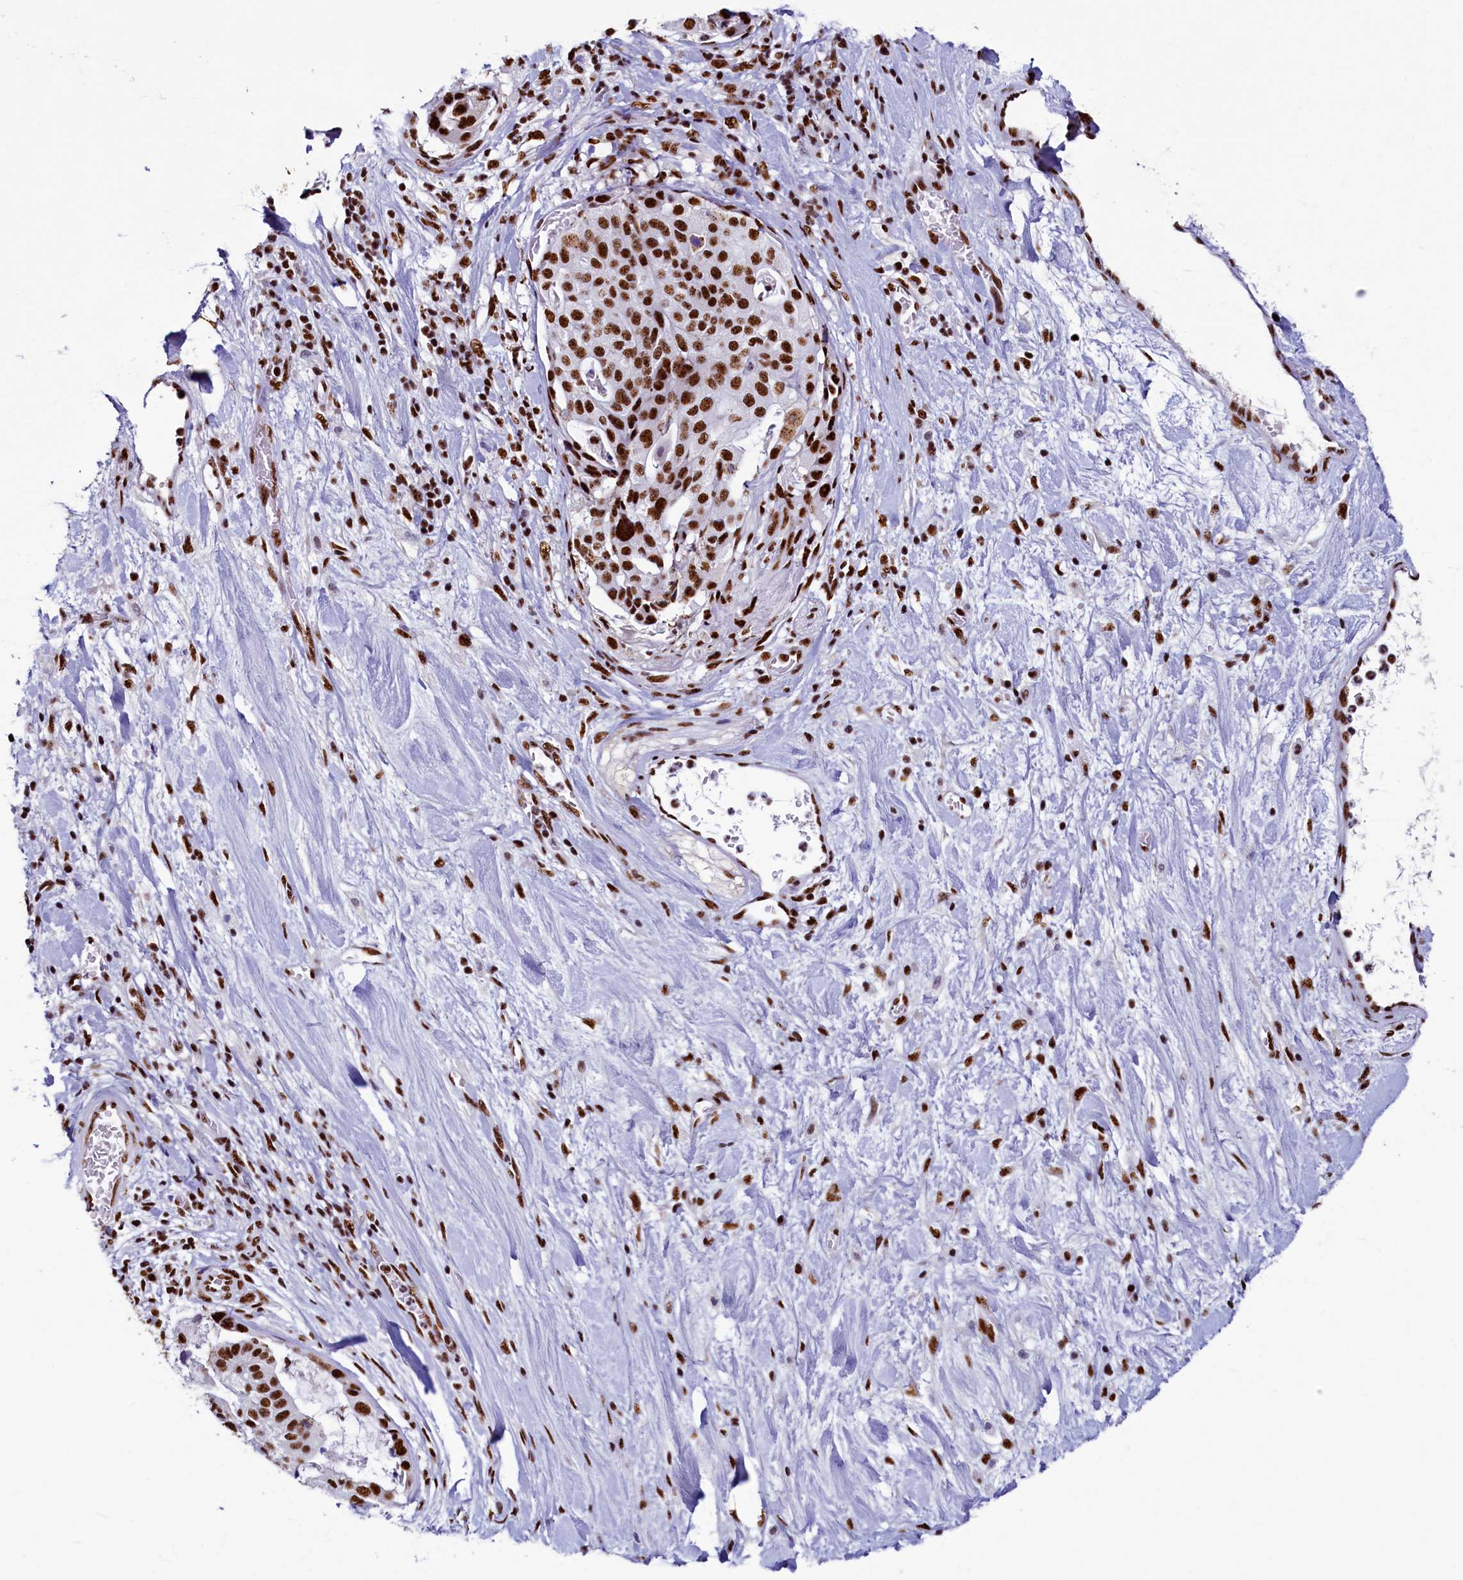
{"staining": {"intensity": "strong", "quantity": ">75%", "location": "nuclear"}, "tissue": "stomach cancer", "cell_type": "Tumor cells", "image_type": "cancer", "snomed": [{"axis": "morphology", "description": "Adenocarcinoma, NOS"}, {"axis": "topography", "description": "Stomach"}], "caption": "Protein expression analysis of stomach cancer reveals strong nuclear staining in about >75% of tumor cells.", "gene": "SRRM2", "patient": {"sex": "male", "age": 48}}